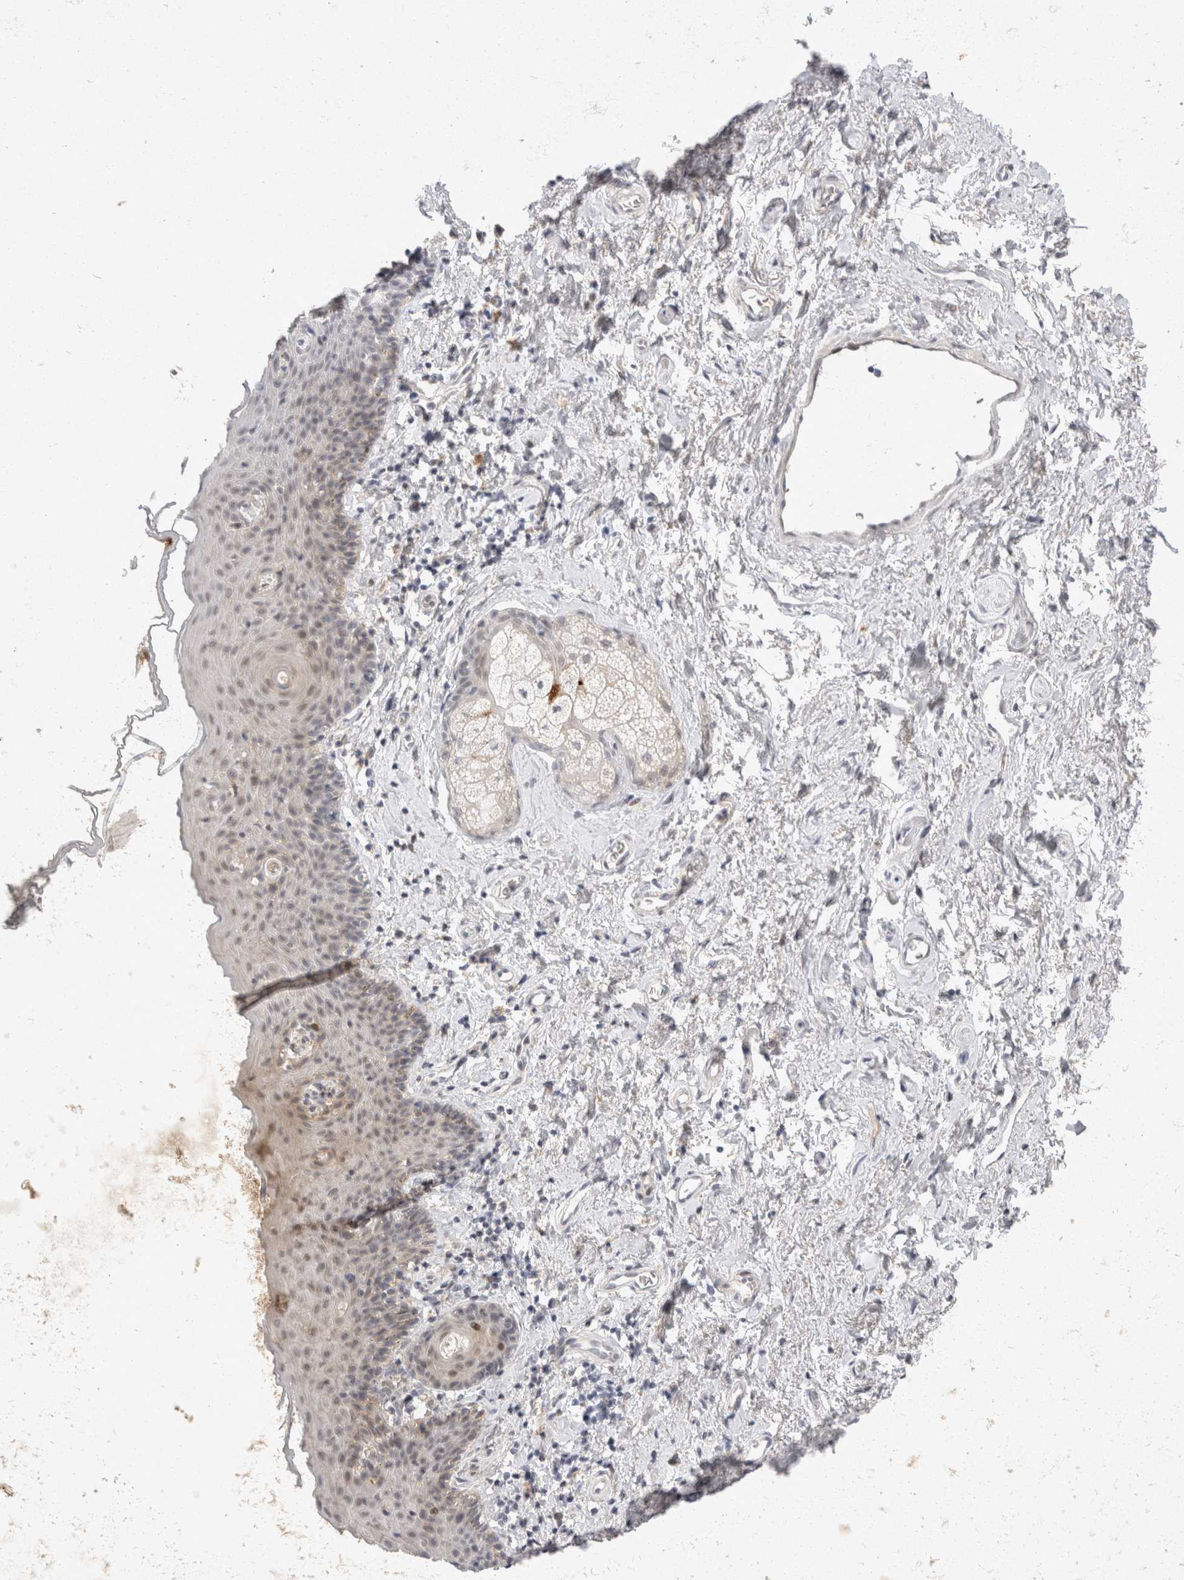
{"staining": {"intensity": "weak", "quantity": "25%-75%", "location": "cytoplasmic/membranous,nuclear"}, "tissue": "skin", "cell_type": "Epidermal cells", "image_type": "normal", "snomed": [{"axis": "morphology", "description": "Normal tissue, NOS"}, {"axis": "topography", "description": "Vulva"}], "caption": "Brown immunohistochemical staining in benign skin reveals weak cytoplasmic/membranous,nuclear positivity in about 25%-75% of epidermal cells.", "gene": "TOM1L2", "patient": {"sex": "female", "age": 66}}